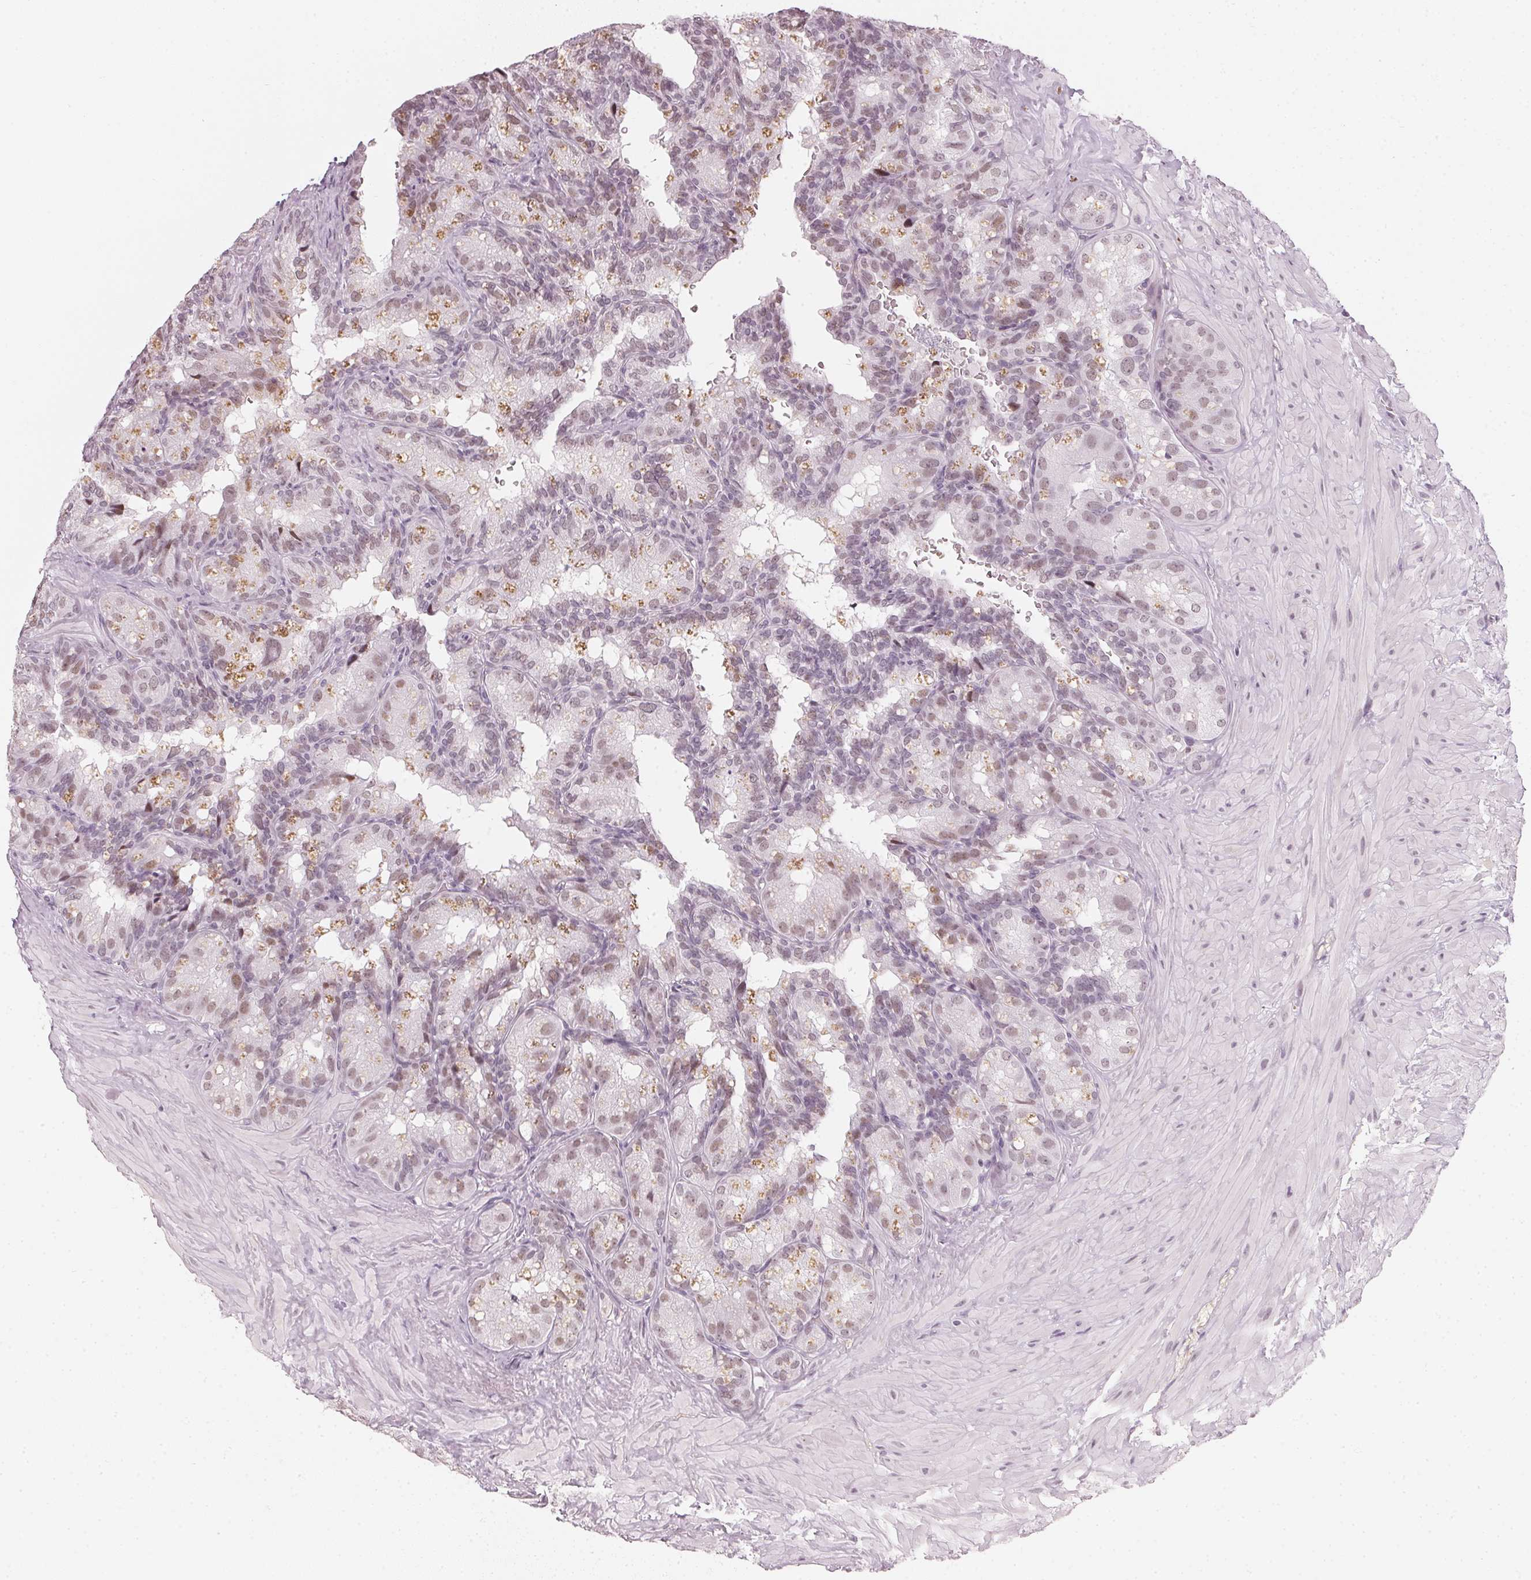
{"staining": {"intensity": "weak", "quantity": "25%-75%", "location": "nuclear"}, "tissue": "seminal vesicle", "cell_type": "Glandular cells", "image_type": "normal", "snomed": [{"axis": "morphology", "description": "Normal tissue, NOS"}, {"axis": "topography", "description": "Seminal veicle"}], "caption": "Protein staining of normal seminal vesicle displays weak nuclear positivity in about 25%-75% of glandular cells. (DAB = brown stain, brightfield microscopy at high magnification).", "gene": "DNAJC6", "patient": {"sex": "male", "age": 60}}